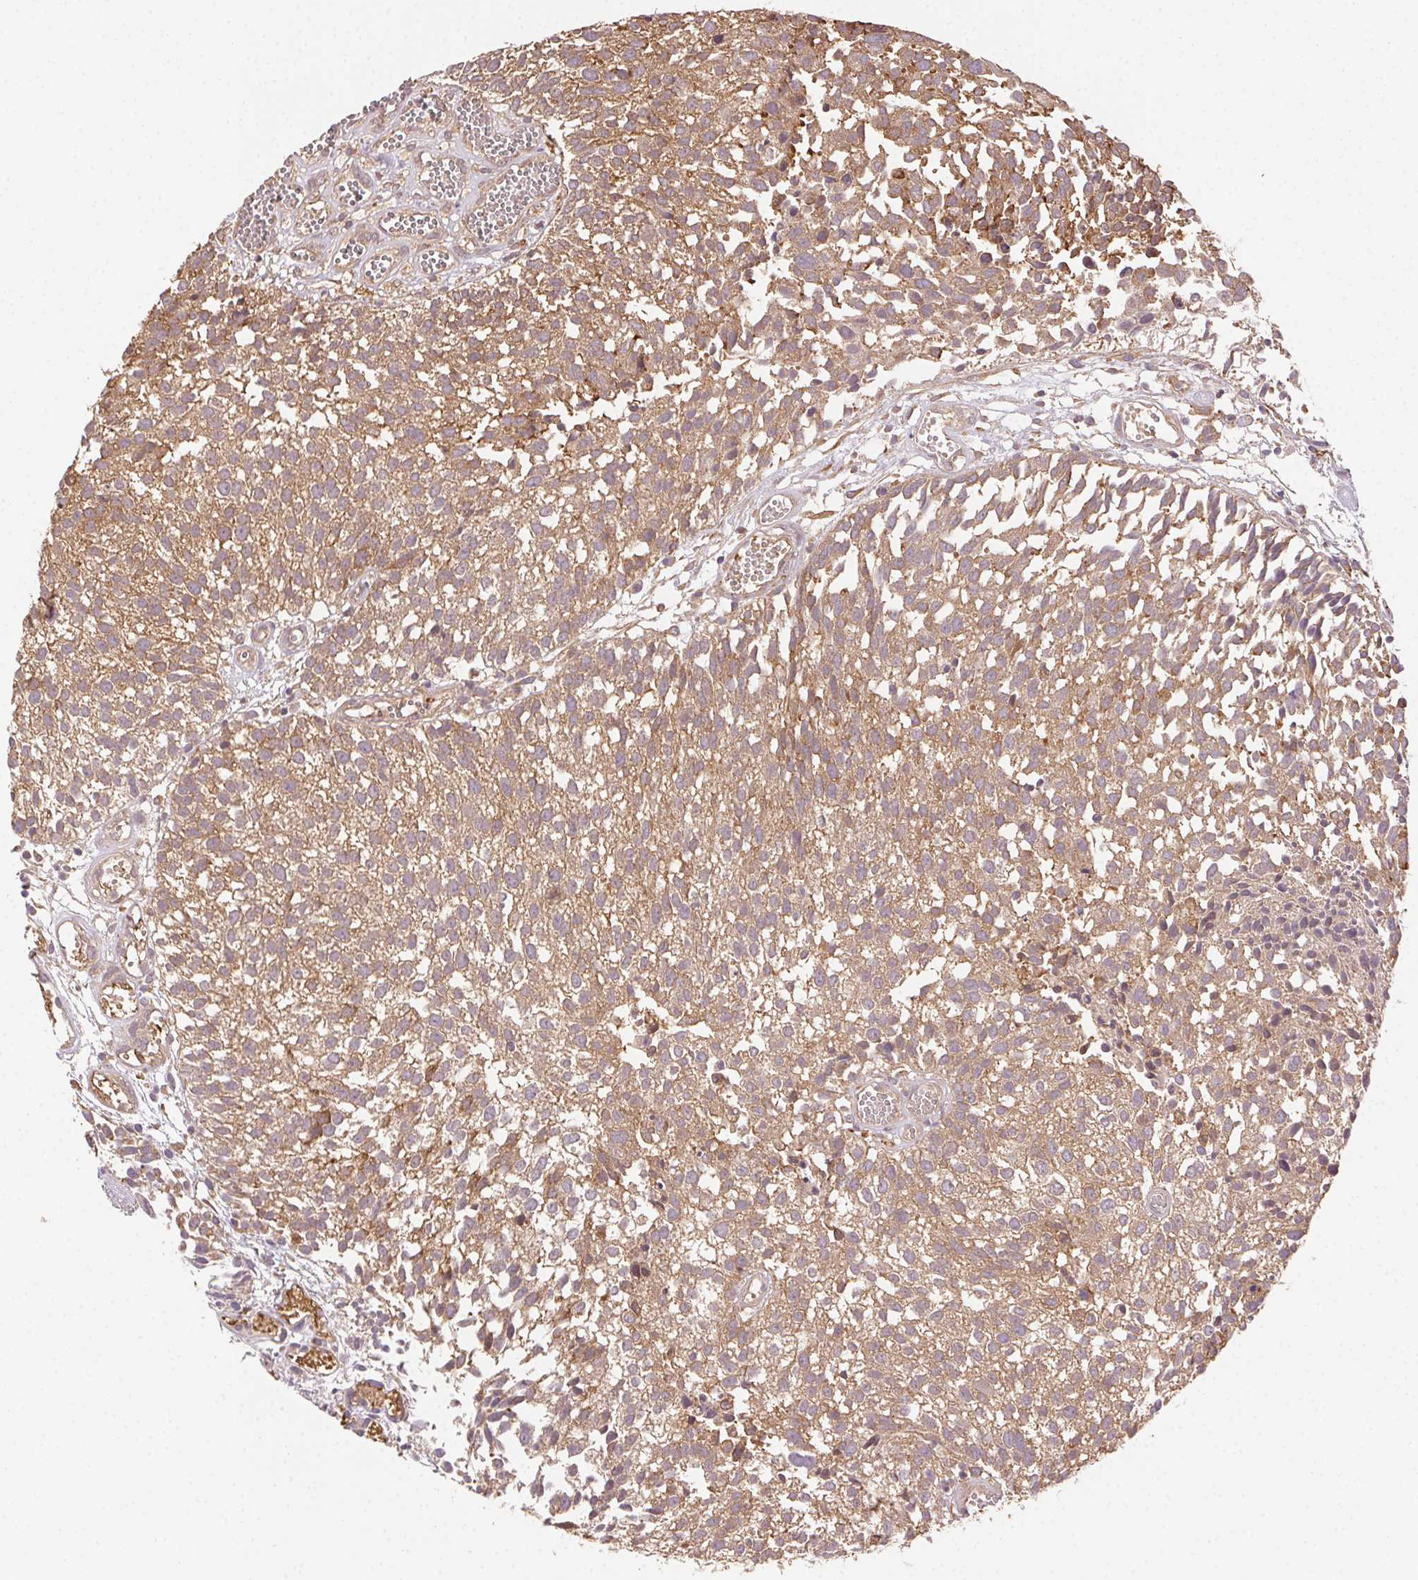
{"staining": {"intensity": "moderate", "quantity": ">75%", "location": "cytoplasmic/membranous"}, "tissue": "urothelial cancer", "cell_type": "Tumor cells", "image_type": "cancer", "snomed": [{"axis": "morphology", "description": "Urothelial carcinoma, Low grade"}, {"axis": "topography", "description": "Urinary bladder"}], "caption": "Moderate cytoplasmic/membranous staining is present in approximately >75% of tumor cells in urothelial cancer. (brown staining indicates protein expression, while blue staining denotes nuclei).", "gene": "KLHL15", "patient": {"sex": "male", "age": 70}}